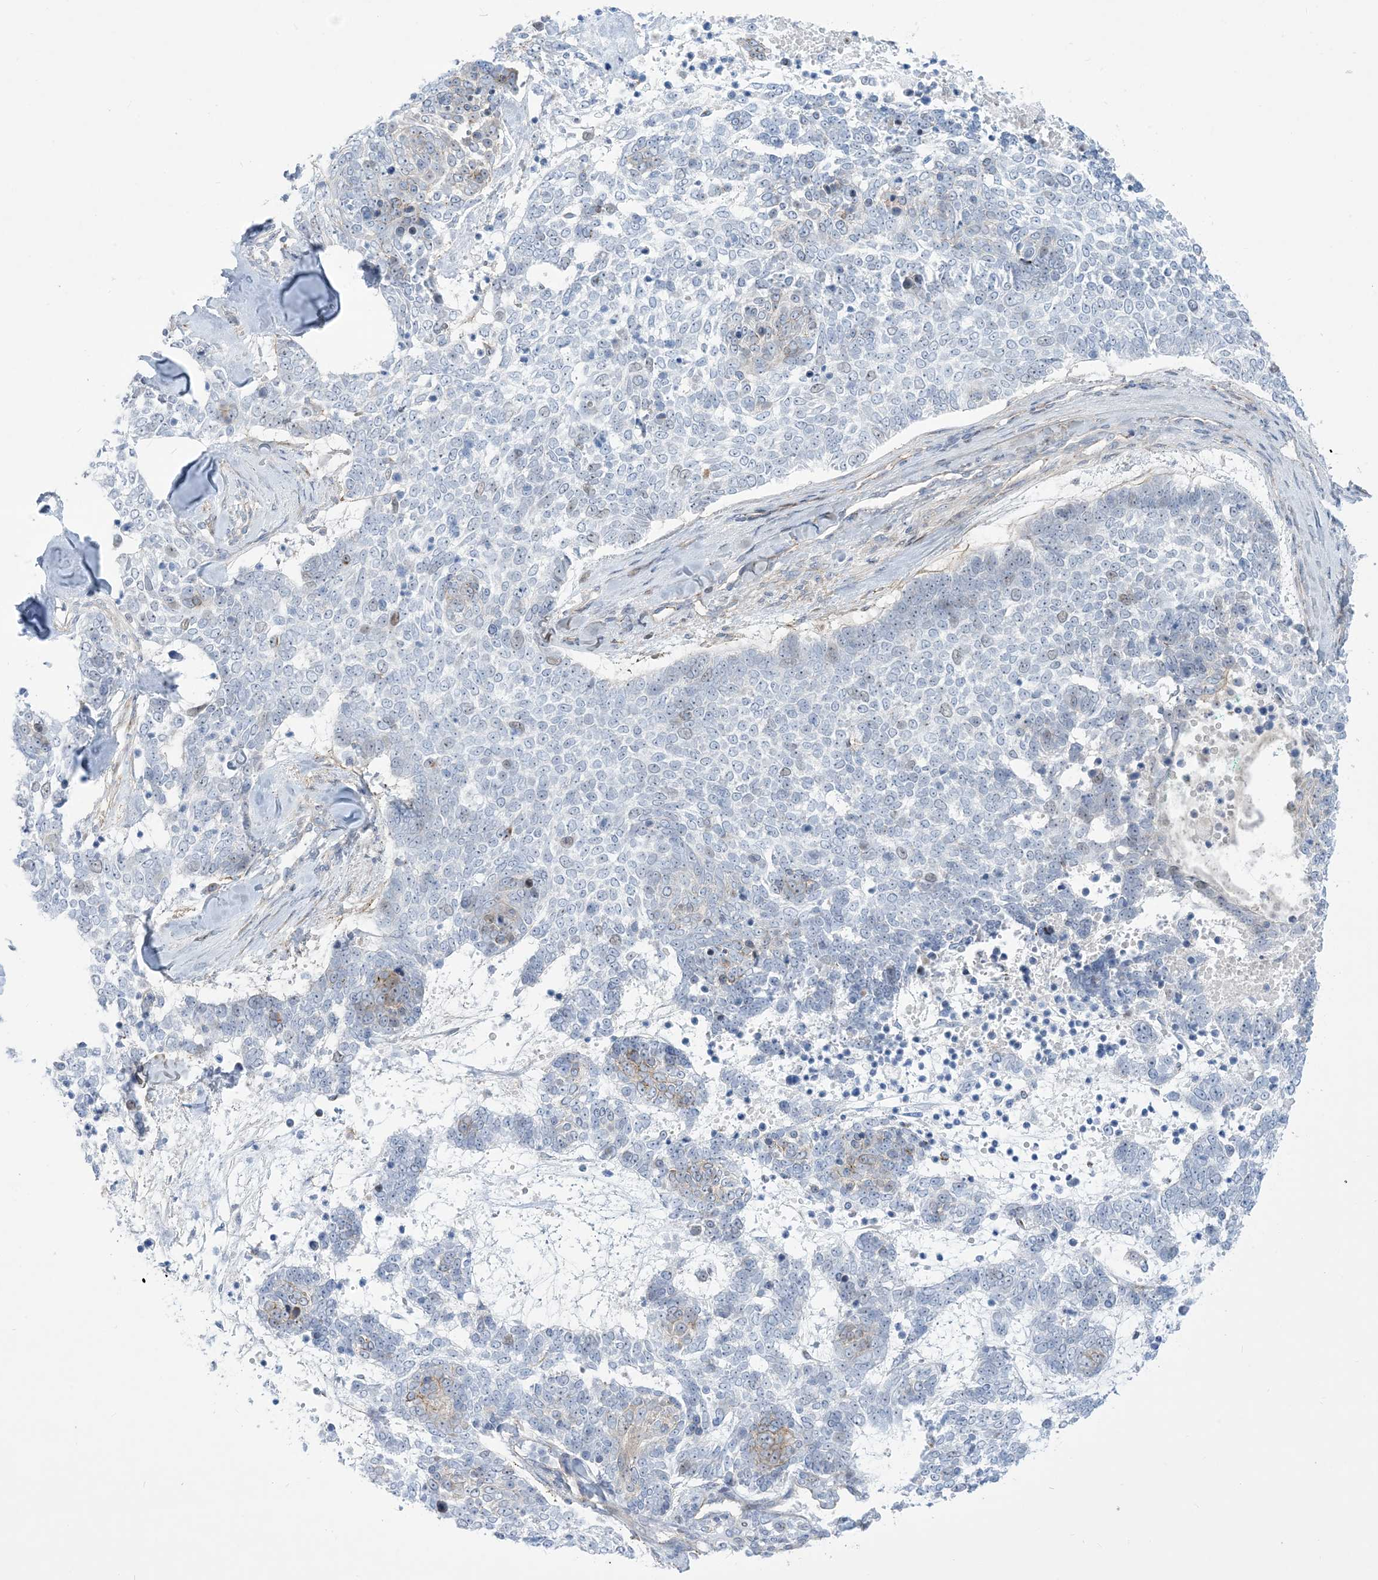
{"staining": {"intensity": "moderate", "quantity": "<25%", "location": "cytoplasmic/membranous"}, "tissue": "skin cancer", "cell_type": "Tumor cells", "image_type": "cancer", "snomed": [{"axis": "morphology", "description": "Basal cell carcinoma"}, {"axis": "topography", "description": "Skin"}], "caption": "Moderate cytoplasmic/membranous staining is identified in about <25% of tumor cells in skin cancer (basal cell carcinoma).", "gene": "MARS2", "patient": {"sex": "female", "age": 81}}